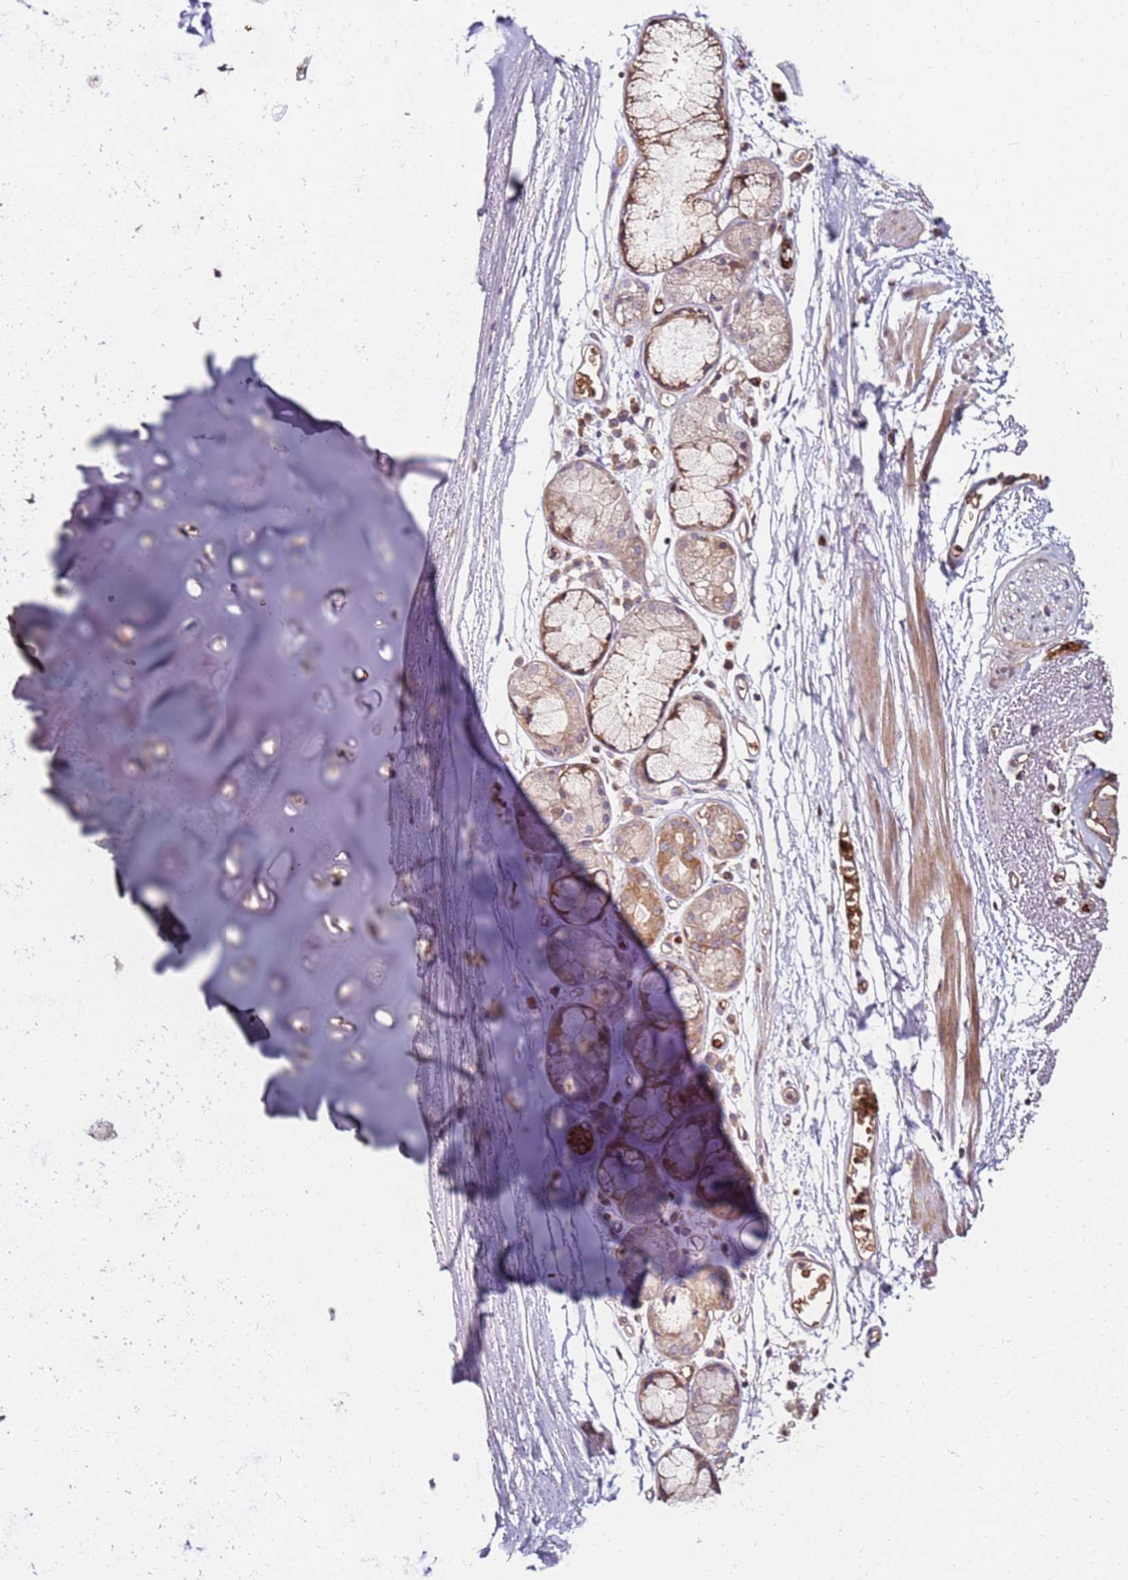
{"staining": {"intensity": "negative", "quantity": "none", "location": "none"}, "tissue": "adipose tissue", "cell_type": "Adipocytes", "image_type": "normal", "snomed": [{"axis": "morphology", "description": "Normal tissue, NOS"}, {"axis": "topography", "description": "Cartilage tissue"}], "caption": "Immunohistochemistry (IHC) image of benign adipose tissue: human adipose tissue stained with DAB reveals no significant protein staining in adipocytes. (IHC, brightfield microscopy, high magnification).", "gene": "RNF11", "patient": {"sex": "male", "age": 73}}